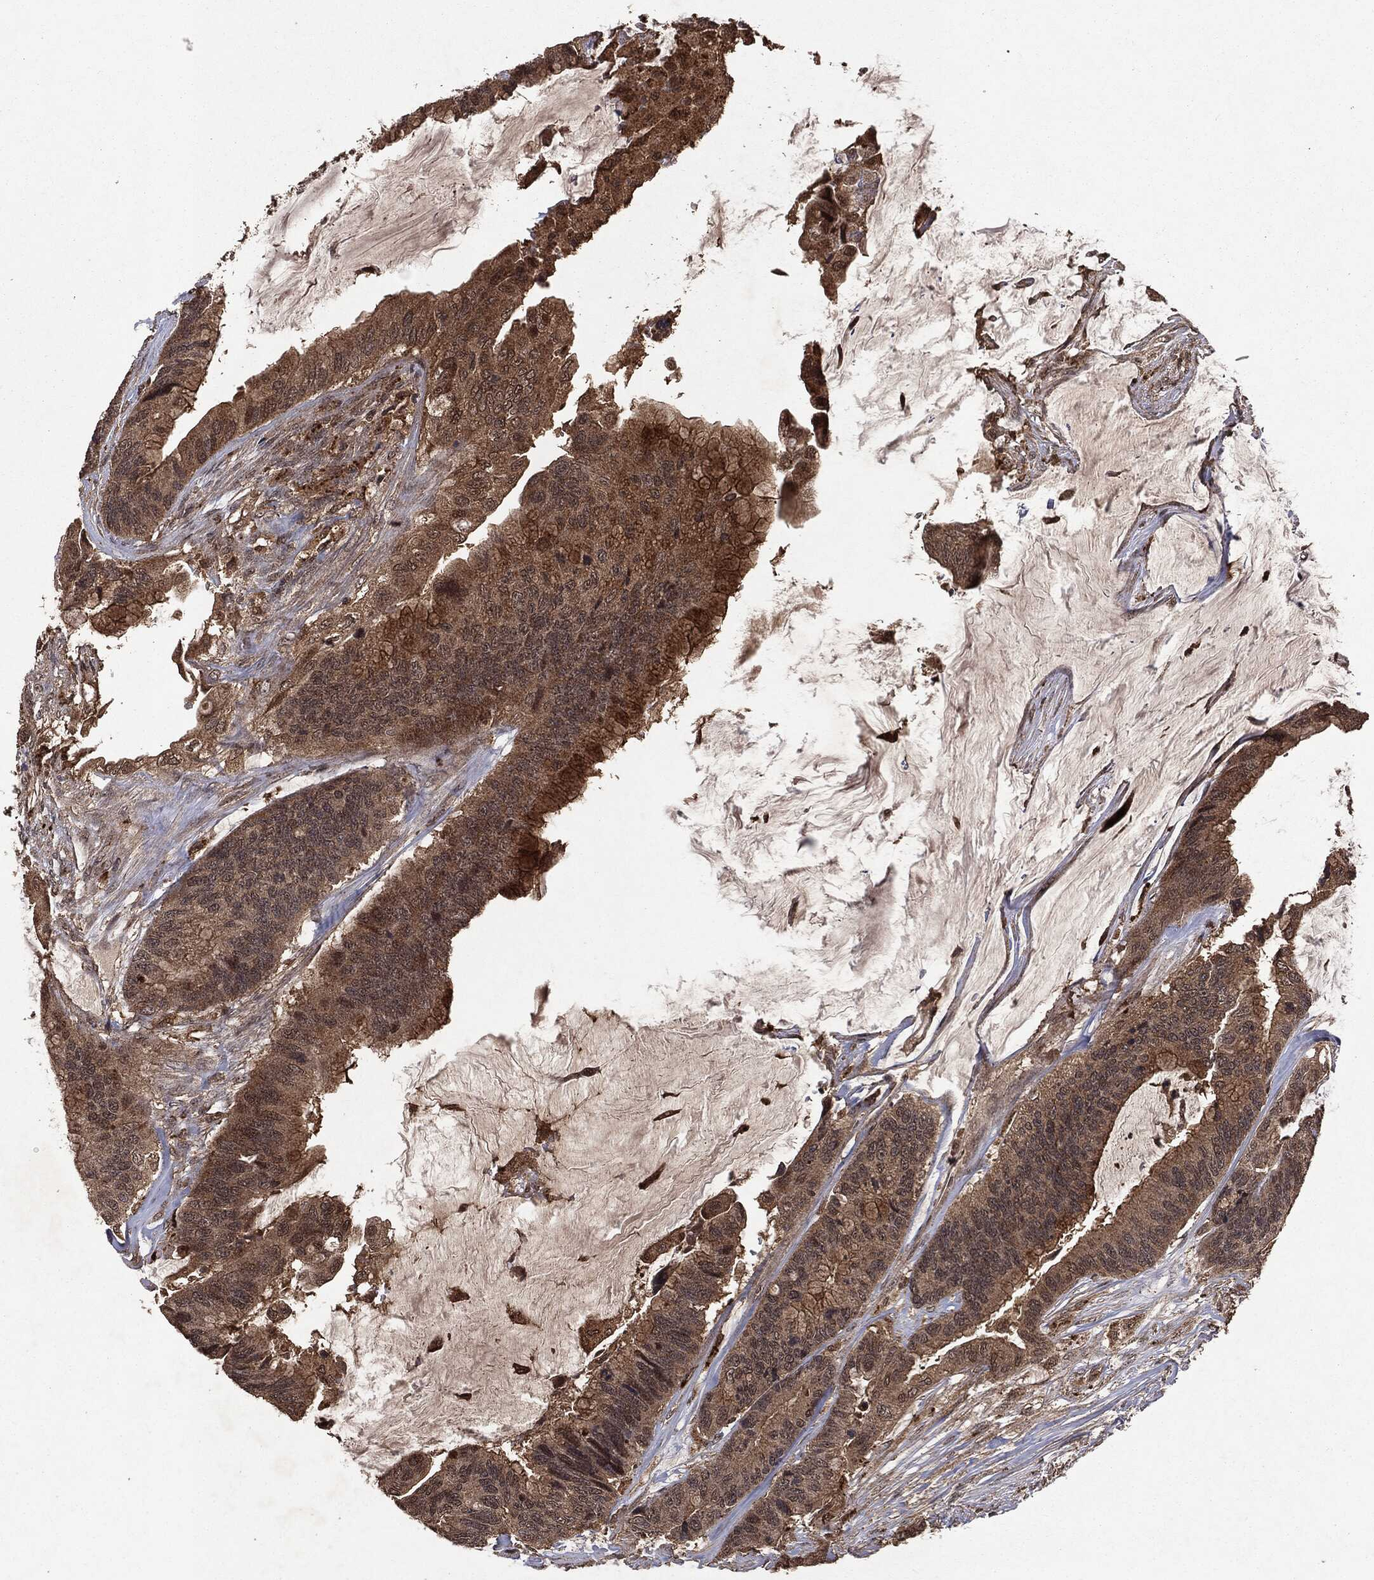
{"staining": {"intensity": "moderate", "quantity": ">75%", "location": "cytoplasmic/membranous"}, "tissue": "colorectal cancer", "cell_type": "Tumor cells", "image_type": "cancer", "snomed": [{"axis": "morphology", "description": "Adenocarcinoma, NOS"}, {"axis": "topography", "description": "Rectum"}], "caption": "High-power microscopy captured an IHC micrograph of adenocarcinoma (colorectal), revealing moderate cytoplasmic/membranous staining in about >75% of tumor cells.", "gene": "MTOR", "patient": {"sex": "female", "age": 59}}